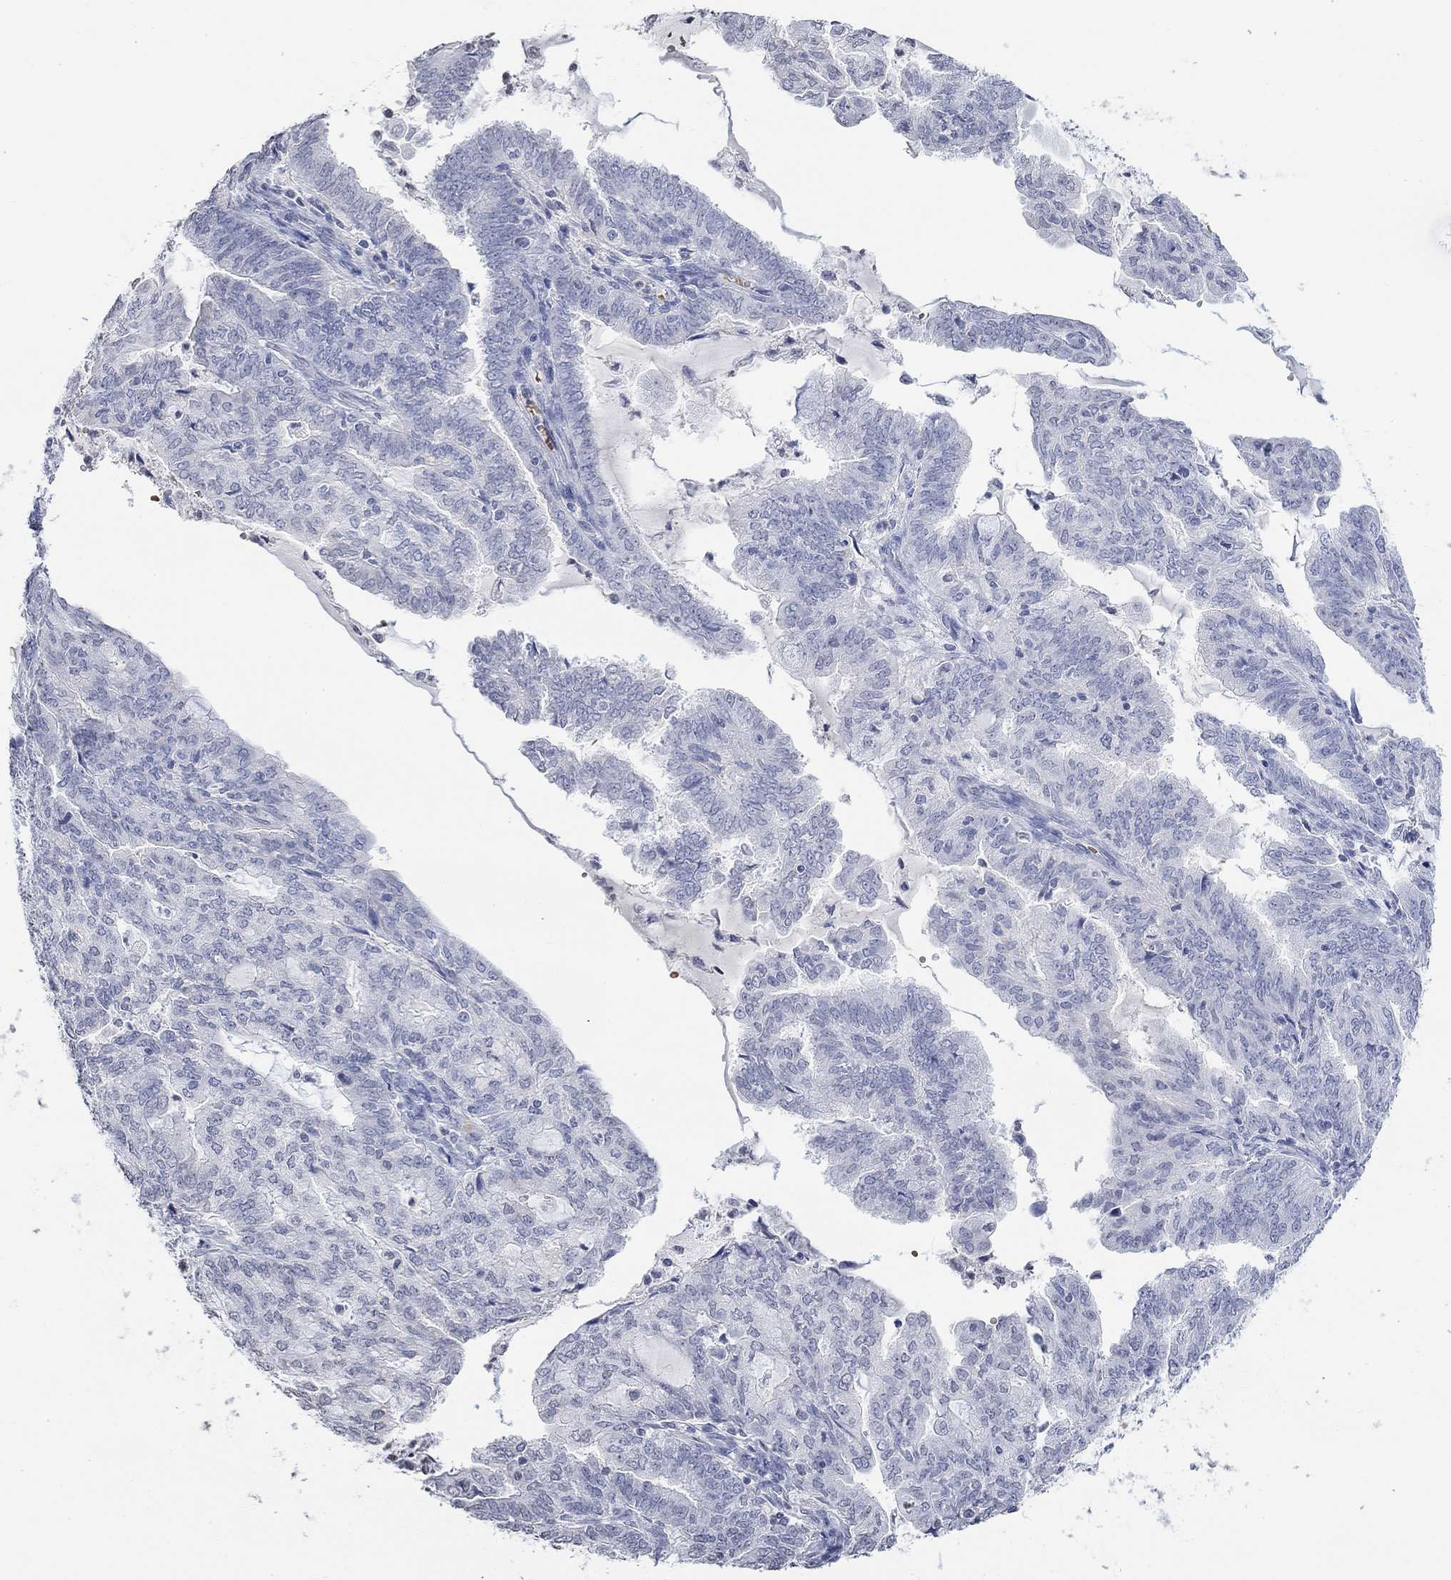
{"staining": {"intensity": "negative", "quantity": "none", "location": "none"}, "tissue": "endometrial cancer", "cell_type": "Tumor cells", "image_type": "cancer", "snomed": [{"axis": "morphology", "description": "Adenocarcinoma, NOS"}, {"axis": "topography", "description": "Endometrium"}], "caption": "This is an immunohistochemistry image of human adenocarcinoma (endometrial). There is no positivity in tumor cells.", "gene": "TMEM255A", "patient": {"sex": "female", "age": 82}}